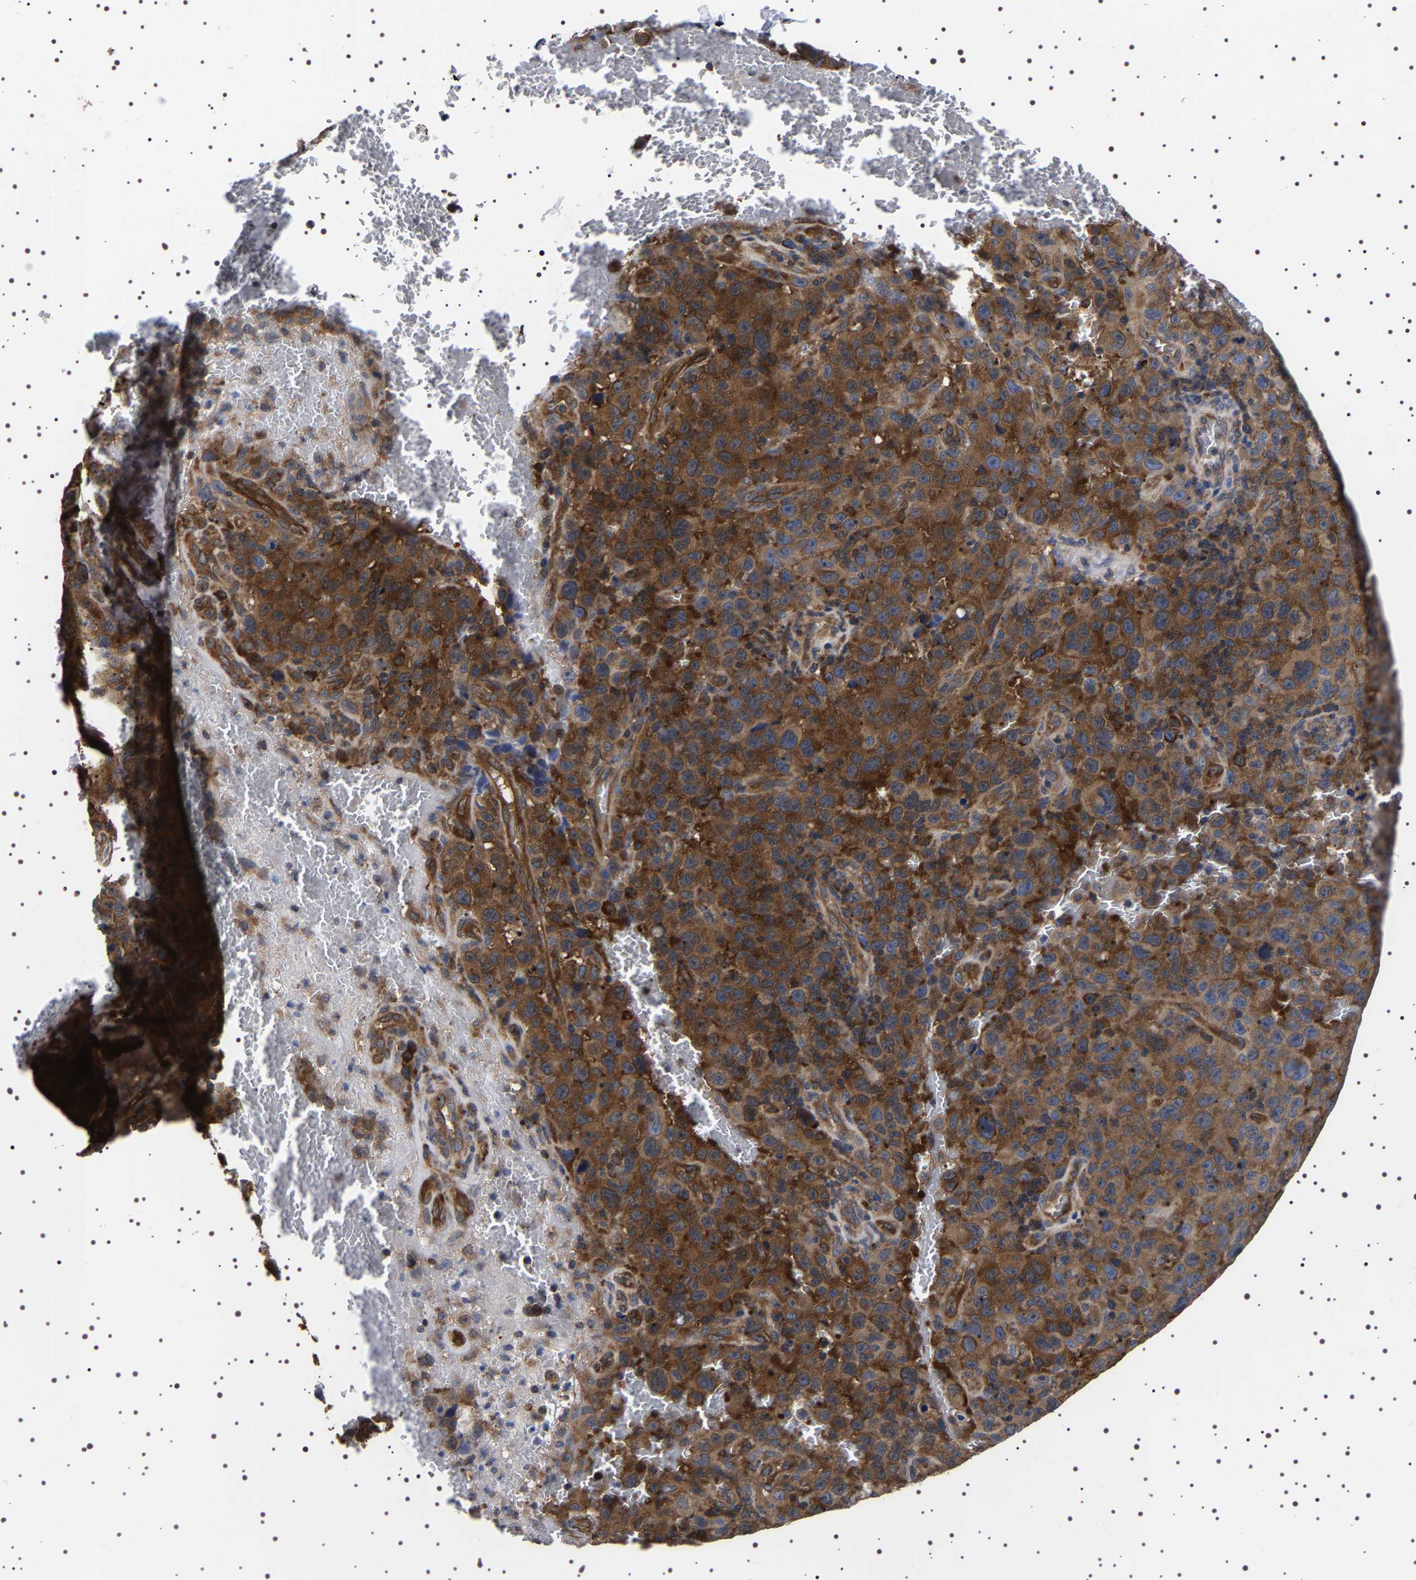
{"staining": {"intensity": "strong", "quantity": ">75%", "location": "cytoplasmic/membranous"}, "tissue": "melanoma", "cell_type": "Tumor cells", "image_type": "cancer", "snomed": [{"axis": "morphology", "description": "Malignant melanoma, NOS"}, {"axis": "topography", "description": "Skin"}], "caption": "Tumor cells reveal strong cytoplasmic/membranous expression in approximately >75% of cells in melanoma.", "gene": "DARS1", "patient": {"sex": "female", "age": 82}}